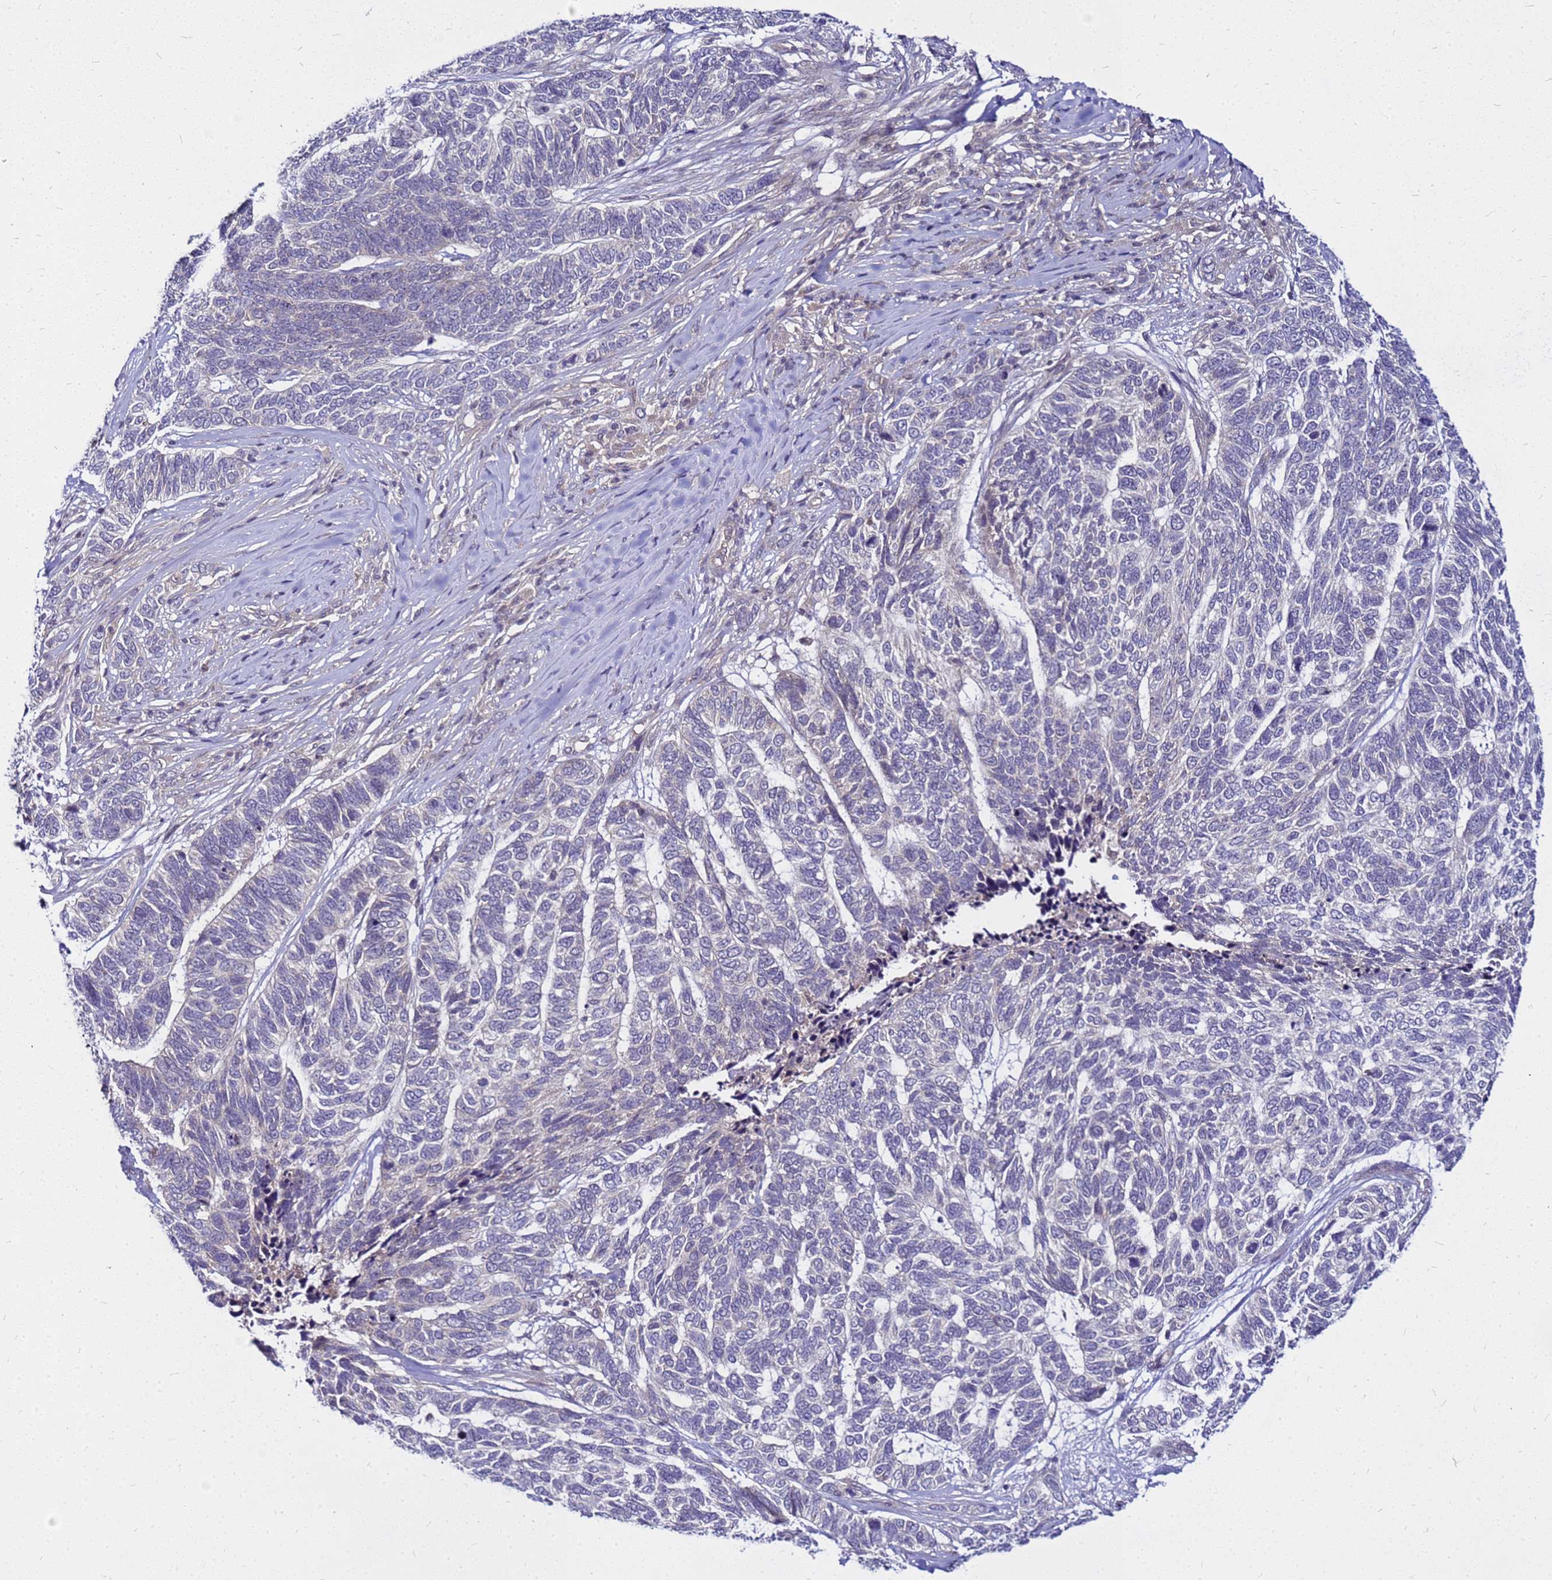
{"staining": {"intensity": "negative", "quantity": "none", "location": "none"}, "tissue": "skin cancer", "cell_type": "Tumor cells", "image_type": "cancer", "snomed": [{"axis": "morphology", "description": "Basal cell carcinoma"}, {"axis": "topography", "description": "Skin"}], "caption": "Immunohistochemistry histopathology image of neoplastic tissue: skin basal cell carcinoma stained with DAB (3,3'-diaminobenzidine) demonstrates no significant protein expression in tumor cells.", "gene": "SAT1", "patient": {"sex": "female", "age": 65}}